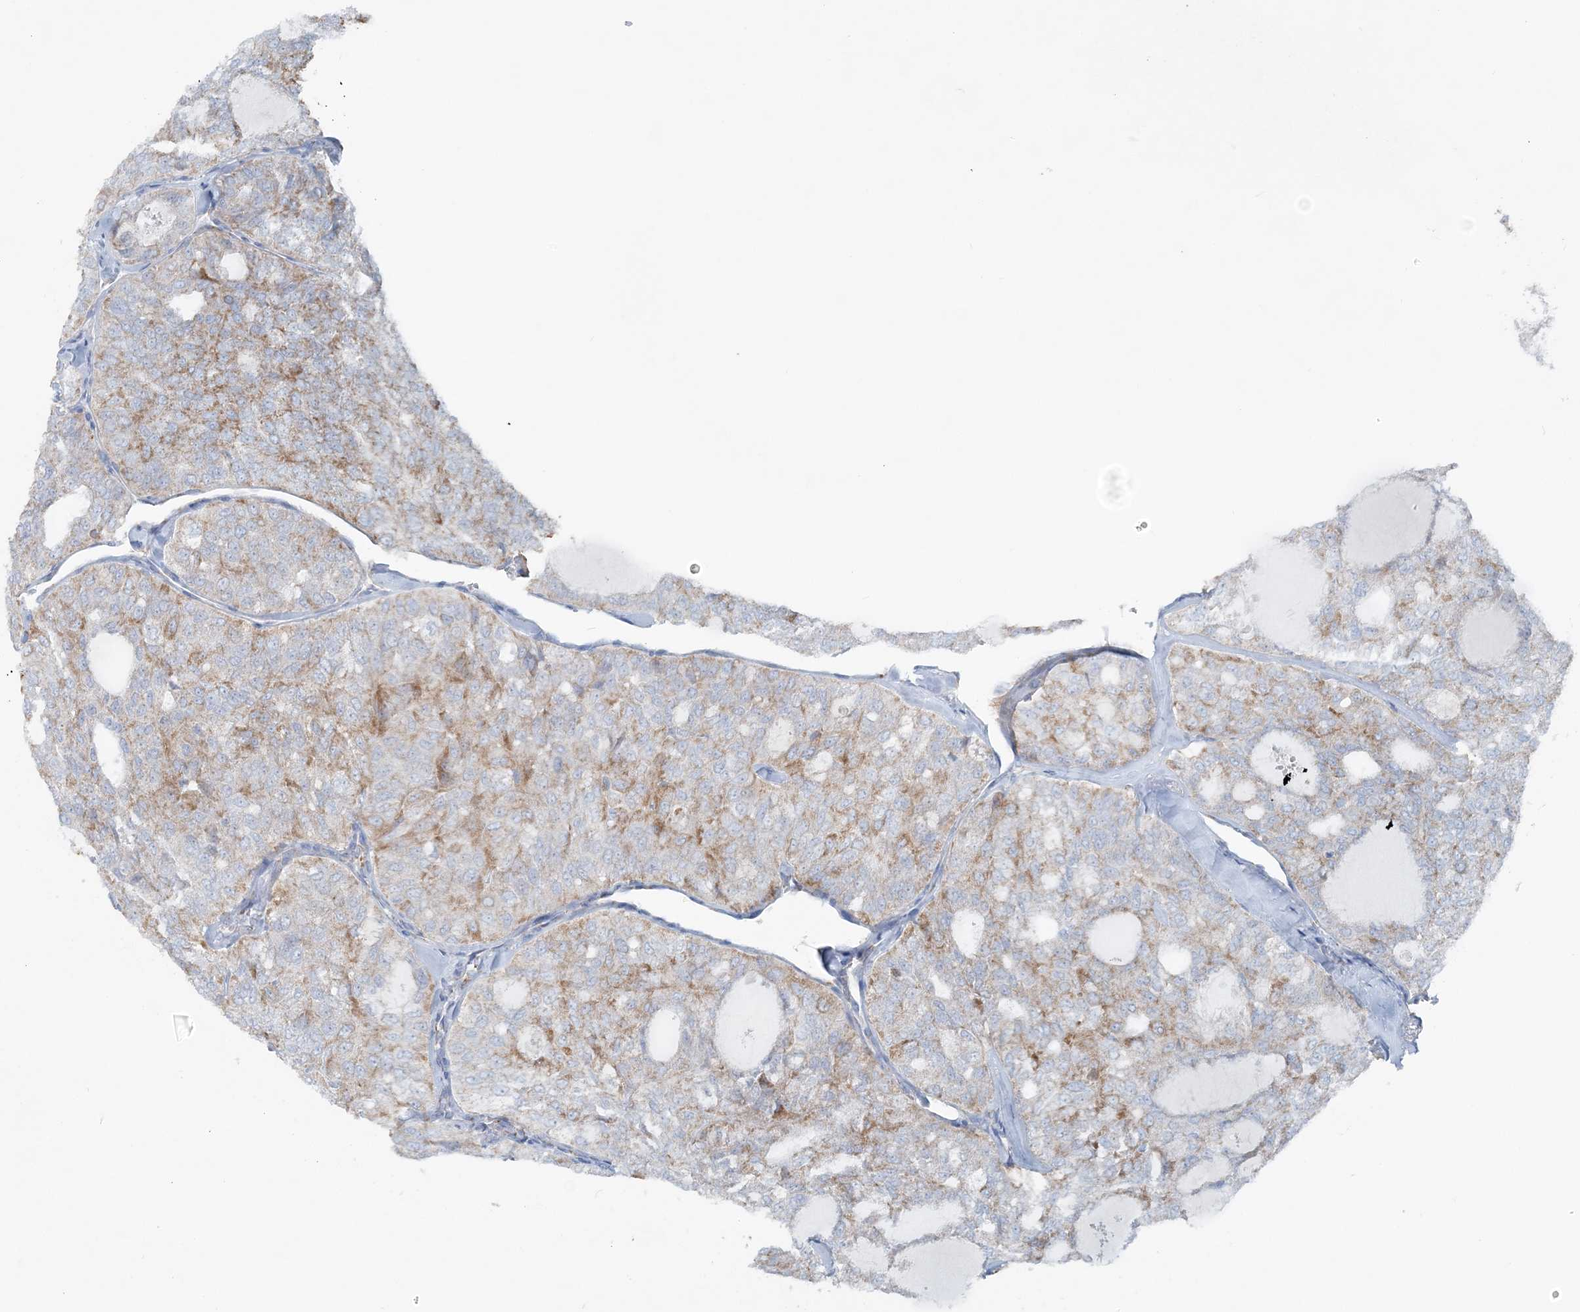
{"staining": {"intensity": "moderate", "quantity": "25%-75%", "location": "cytoplasmic/membranous"}, "tissue": "thyroid cancer", "cell_type": "Tumor cells", "image_type": "cancer", "snomed": [{"axis": "morphology", "description": "Follicular adenoma carcinoma, NOS"}, {"axis": "topography", "description": "Thyroid gland"}], "caption": "Brown immunohistochemical staining in thyroid cancer (follicular adenoma carcinoma) demonstrates moderate cytoplasmic/membranous expression in about 25%-75% of tumor cells.", "gene": "PCCB", "patient": {"sex": "male", "age": 75}}